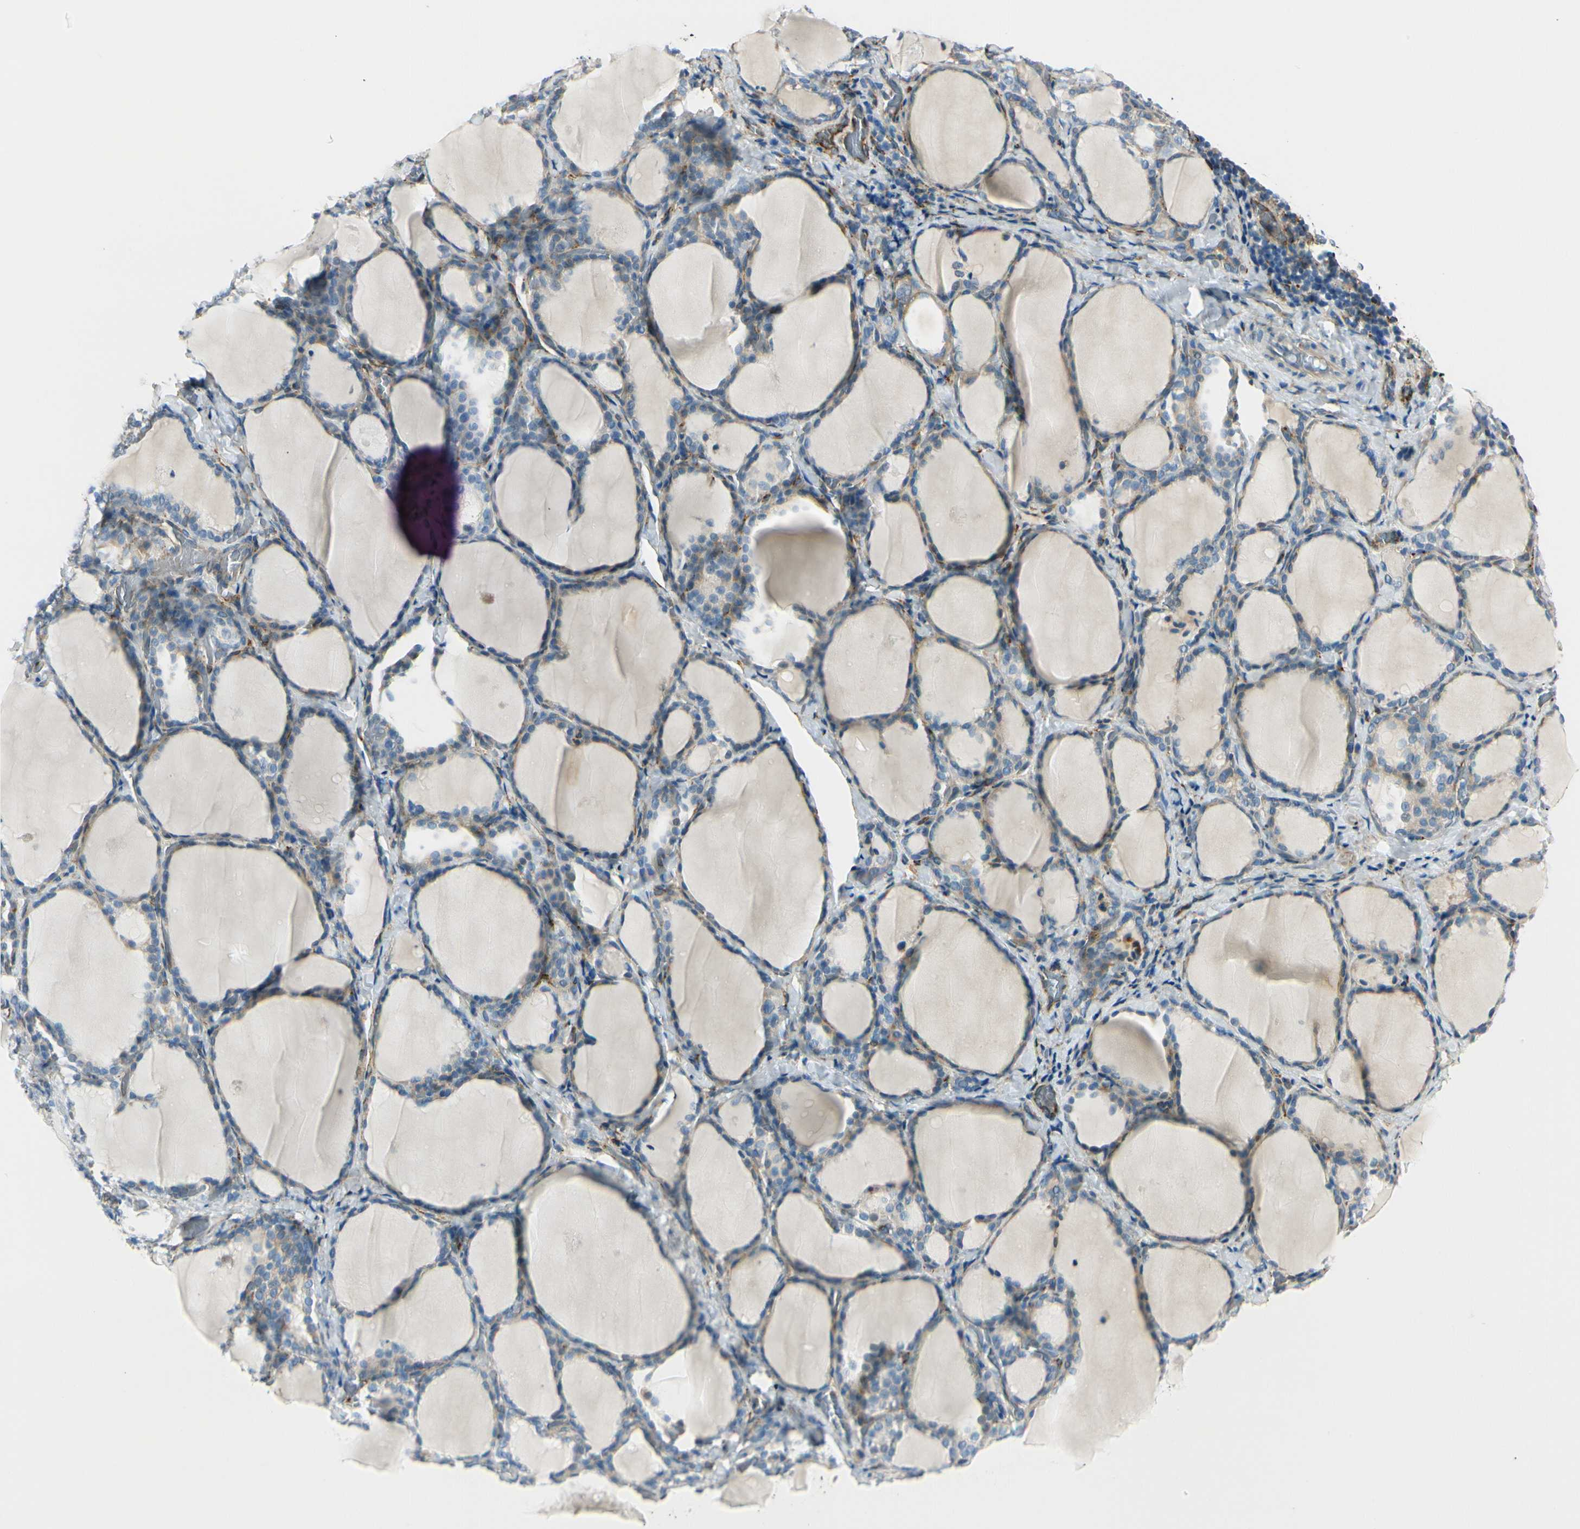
{"staining": {"intensity": "weak", "quantity": ">75%", "location": "cytoplasmic/membranous"}, "tissue": "thyroid gland", "cell_type": "Glandular cells", "image_type": "normal", "snomed": [{"axis": "morphology", "description": "Normal tissue, NOS"}, {"axis": "morphology", "description": "Papillary adenocarcinoma, NOS"}, {"axis": "topography", "description": "Thyroid gland"}], "caption": "Immunohistochemical staining of normal thyroid gland exhibits >75% levels of weak cytoplasmic/membranous protein staining in approximately >75% of glandular cells.", "gene": "FKBP7", "patient": {"sex": "female", "age": 30}}